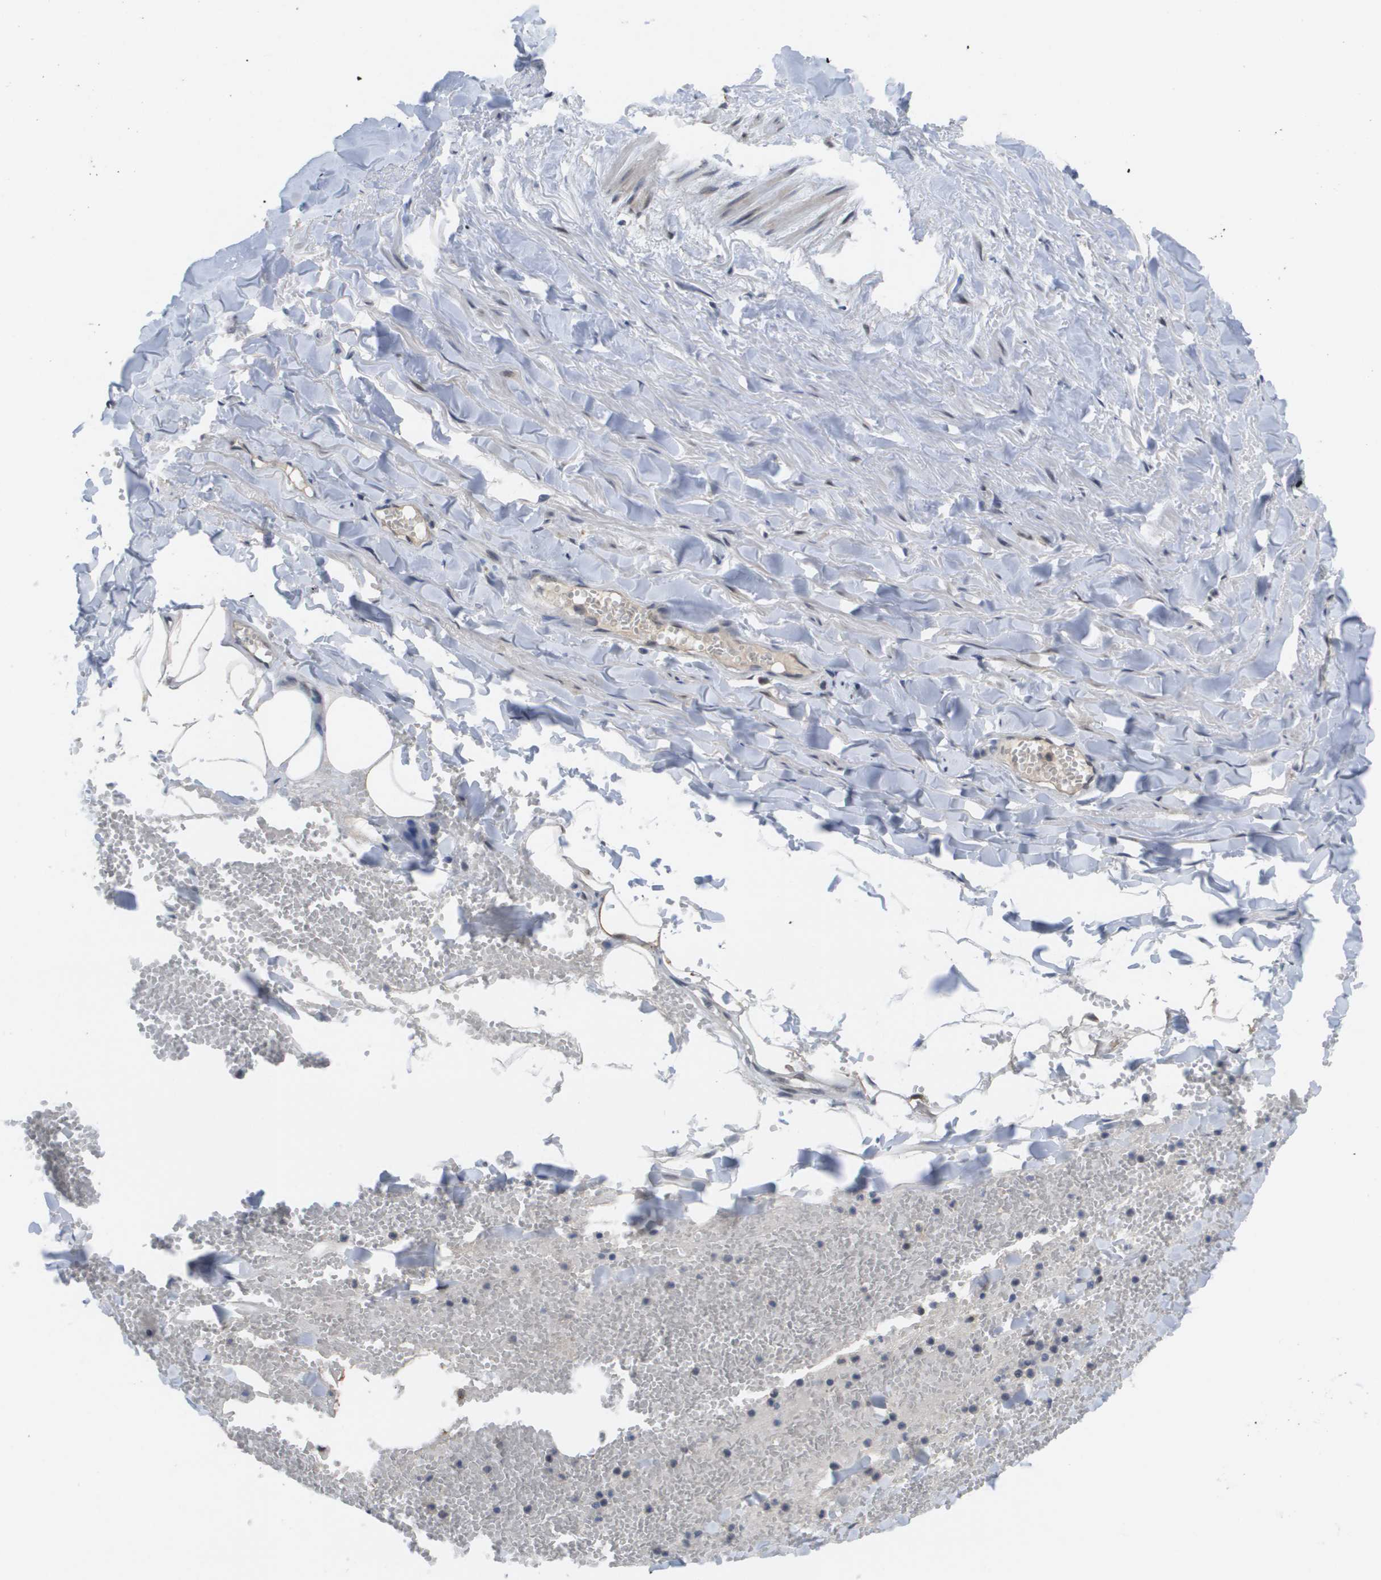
{"staining": {"intensity": "weak", "quantity": "<25%", "location": "cytoplasmic/membranous"}, "tissue": "adipose tissue", "cell_type": "Adipocytes", "image_type": "normal", "snomed": [{"axis": "morphology", "description": "Normal tissue, NOS"}, {"axis": "topography", "description": "Adipose tissue"}, {"axis": "topography", "description": "Peripheral nerve tissue"}], "caption": "Human adipose tissue stained for a protein using IHC reveals no expression in adipocytes.", "gene": "AMBRA1", "patient": {"sex": "male", "age": 52}}